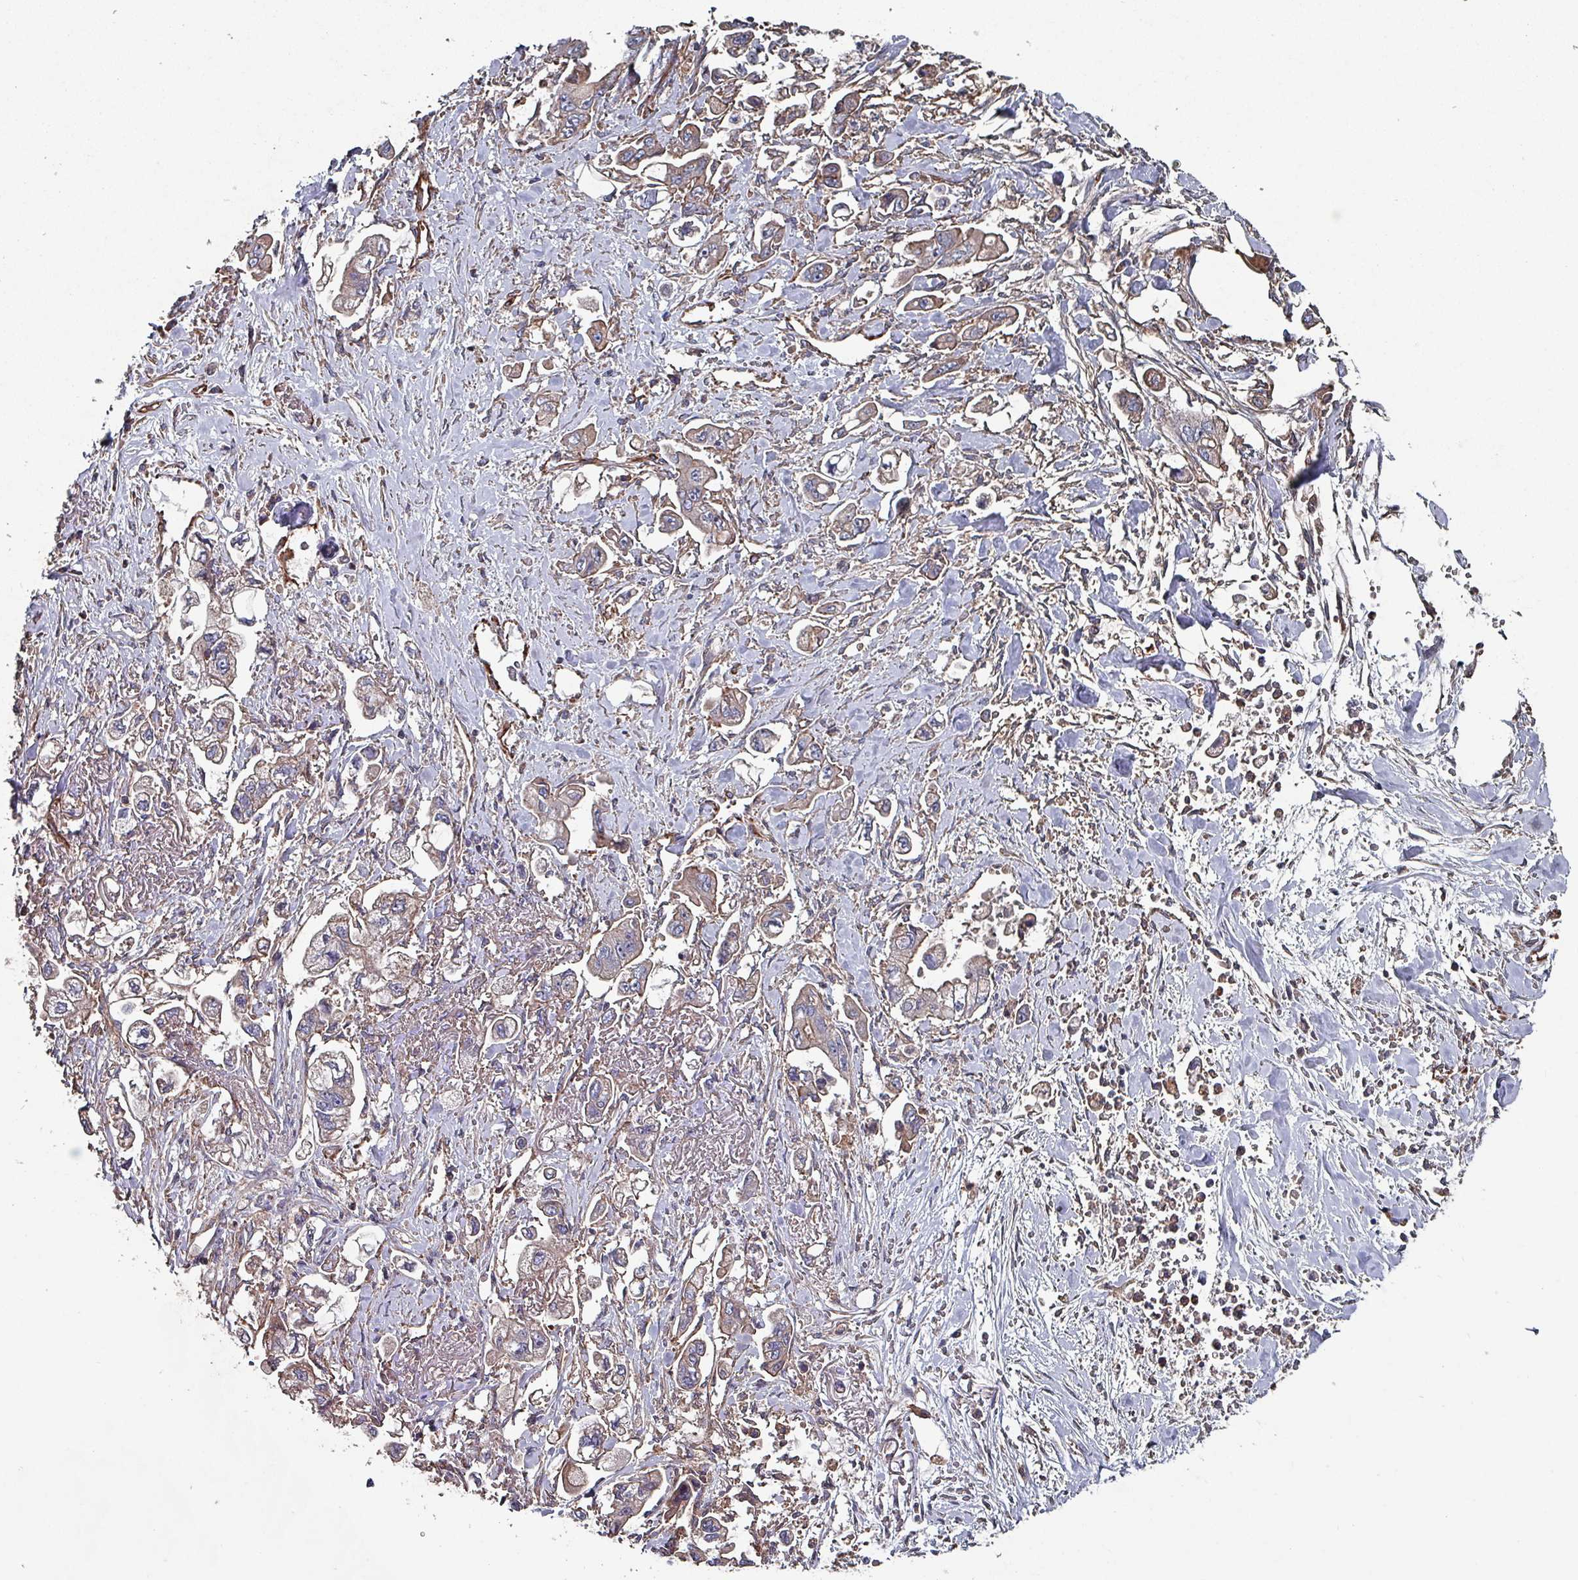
{"staining": {"intensity": "moderate", "quantity": "<25%", "location": "cytoplasmic/membranous"}, "tissue": "stomach cancer", "cell_type": "Tumor cells", "image_type": "cancer", "snomed": [{"axis": "morphology", "description": "Adenocarcinoma, NOS"}, {"axis": "topography", "description": "Stomach"}], "caption": "Human adenocarcinoma (stomach) stained with a protein marker shows moderate staining in tumor cells.", "gene": "ANO10", "patient": {"sex": "male", "age": 62}}